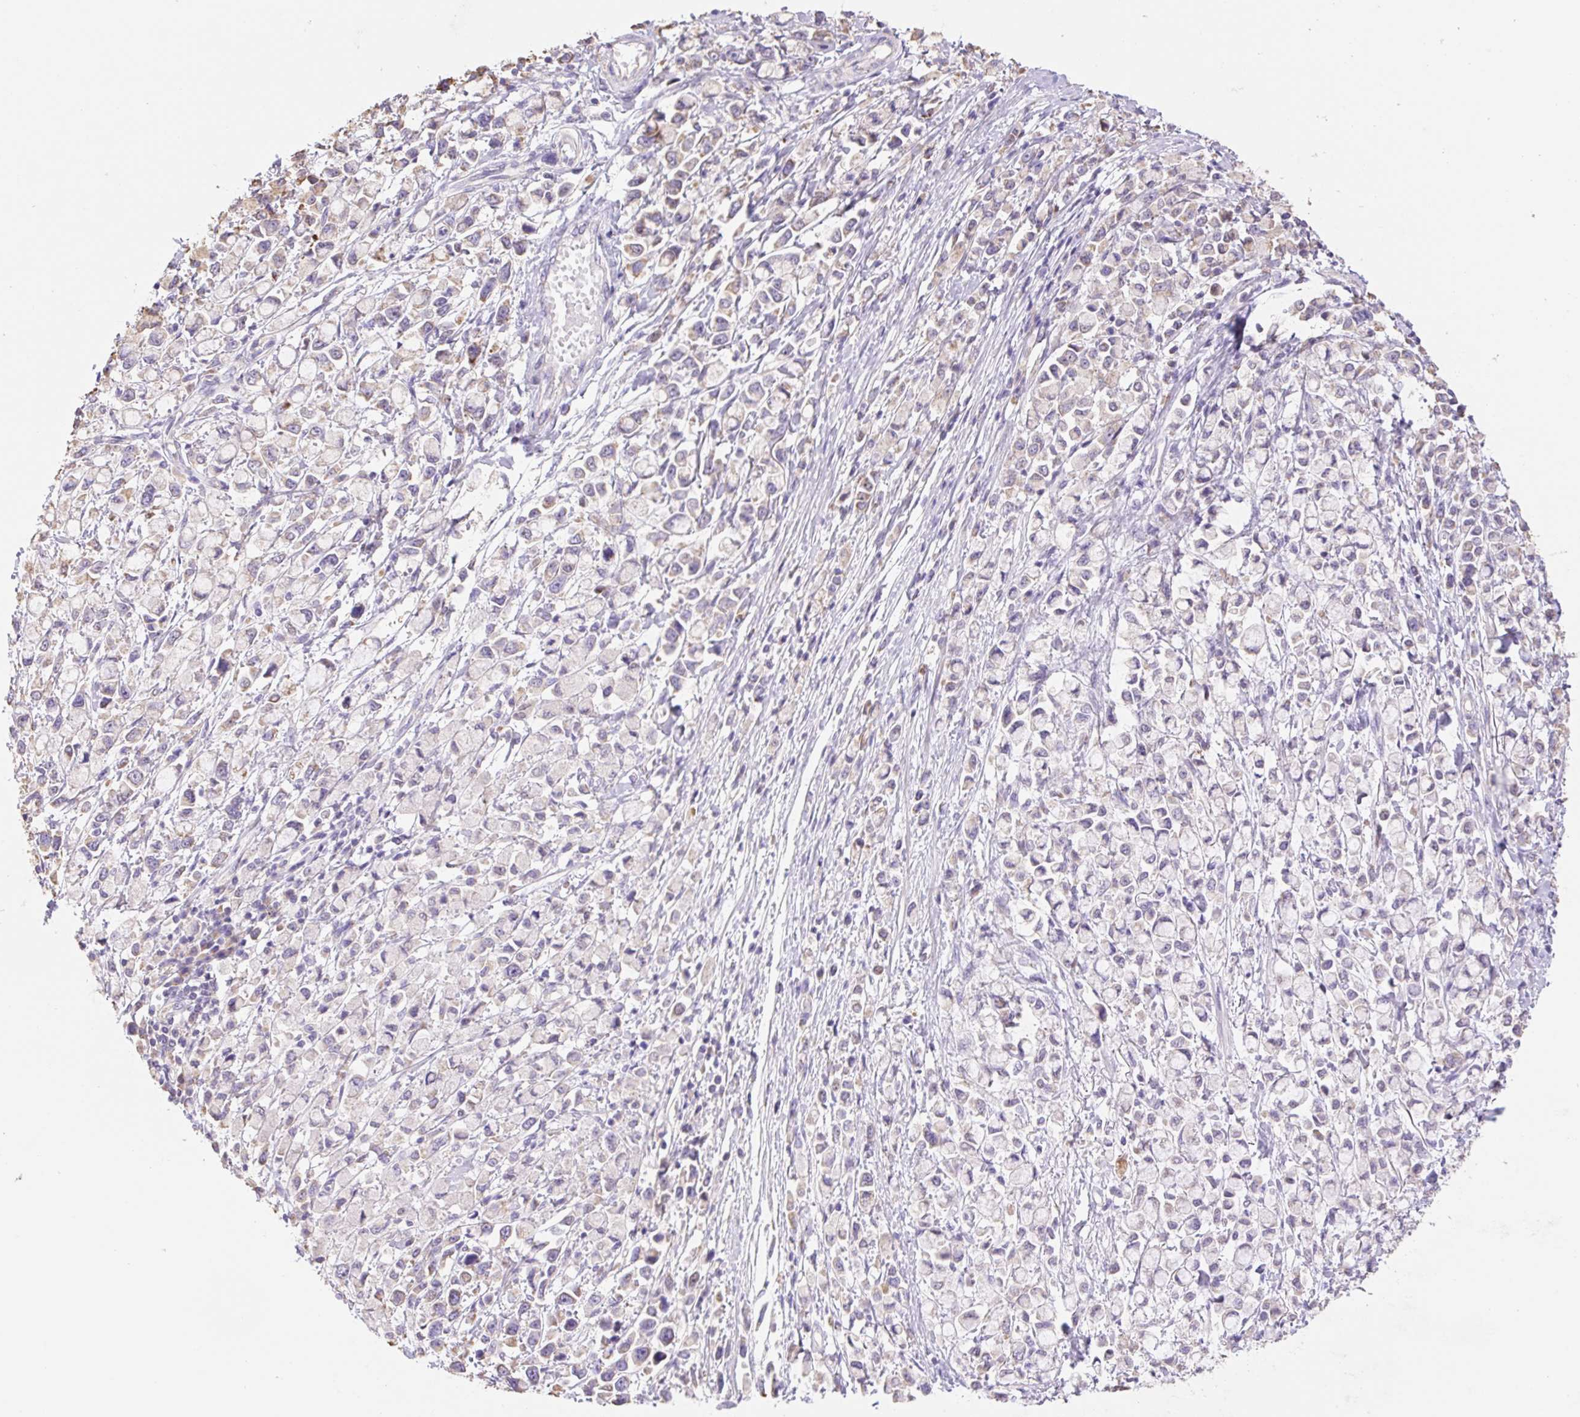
{"staining": {"intensity": "weak", "quantity": "25%-75%", "location": "cytoplasmic/membranous"}, "tissue": "stomach cancer", "cell_type": "Tumor cells", "image_type": "cancer", "snomed": [{"axis": "morphology", "description": "Adenocarcinoma, NOS"}, {"axis": "topography", "description": "Stomach"}], "caption": "Protein staining by immunohistochemistry (IHC) displays weak cytoplasmic/membranous staining in about 25%-75% of tumor cells in stomach cancer. The staining was performed using DAB (3,3'-diaminobenzidine), with brown indicating positive protein expression. Nuclei are stained blue with hematoxylin.", "gene": "COPZ2", "patient": {"sex": "female", "age": 81}}